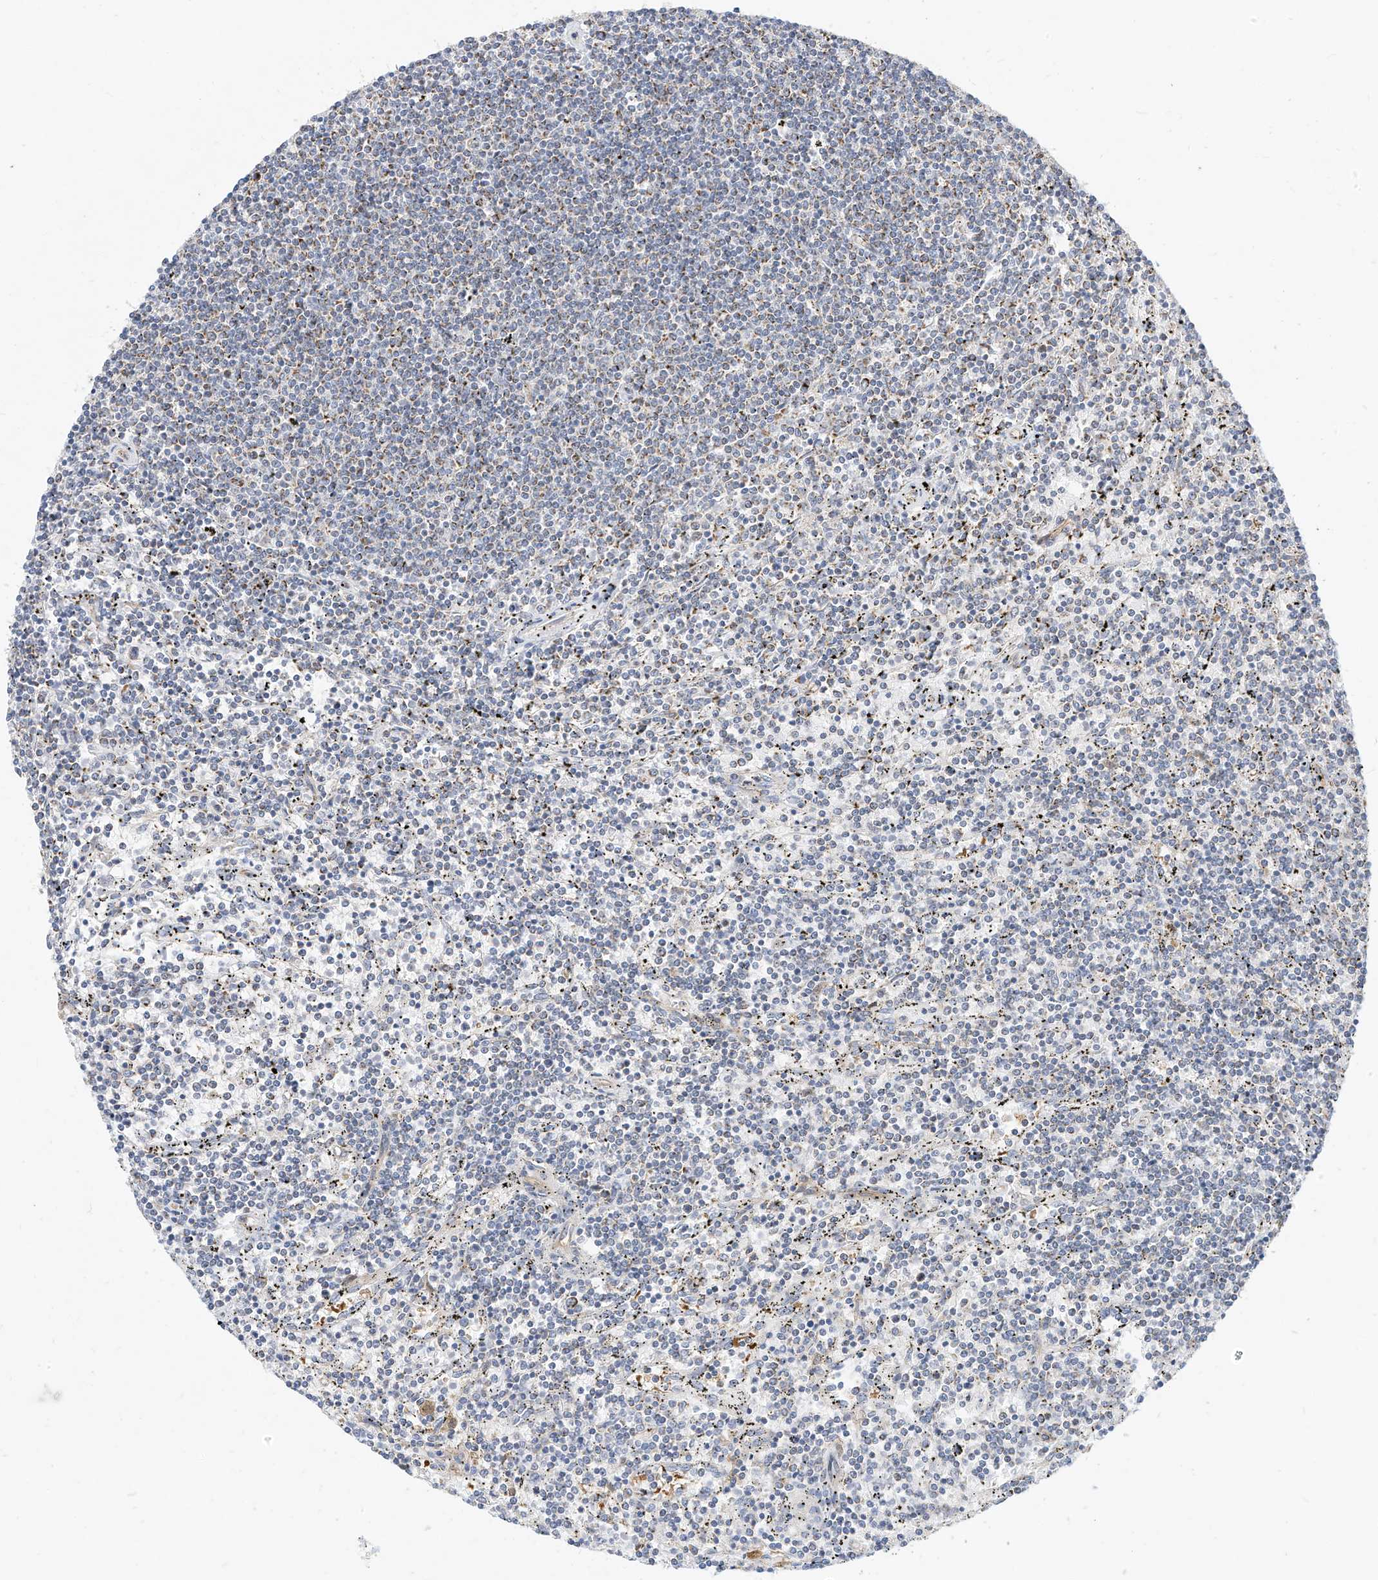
{"staining": {"intensity": "negative", "quantity": "none", "location": "none"}, "tissue": "lymphoma", "cell_type": "Tumor cells", "image_type": "cancer", "snomed": [{"axis": "morphology", "description": "Malignant lymphoma, non-Hodgkin's type, Low grade"}, {"axis": "topography", "description": "Spleen"}], "caption": "Immunohistochemical staining of lymphoma demonstrates no significant positivity in tumor cells.", "gene": "RHOH", "patient": {"sex": "female", "age": 50}}